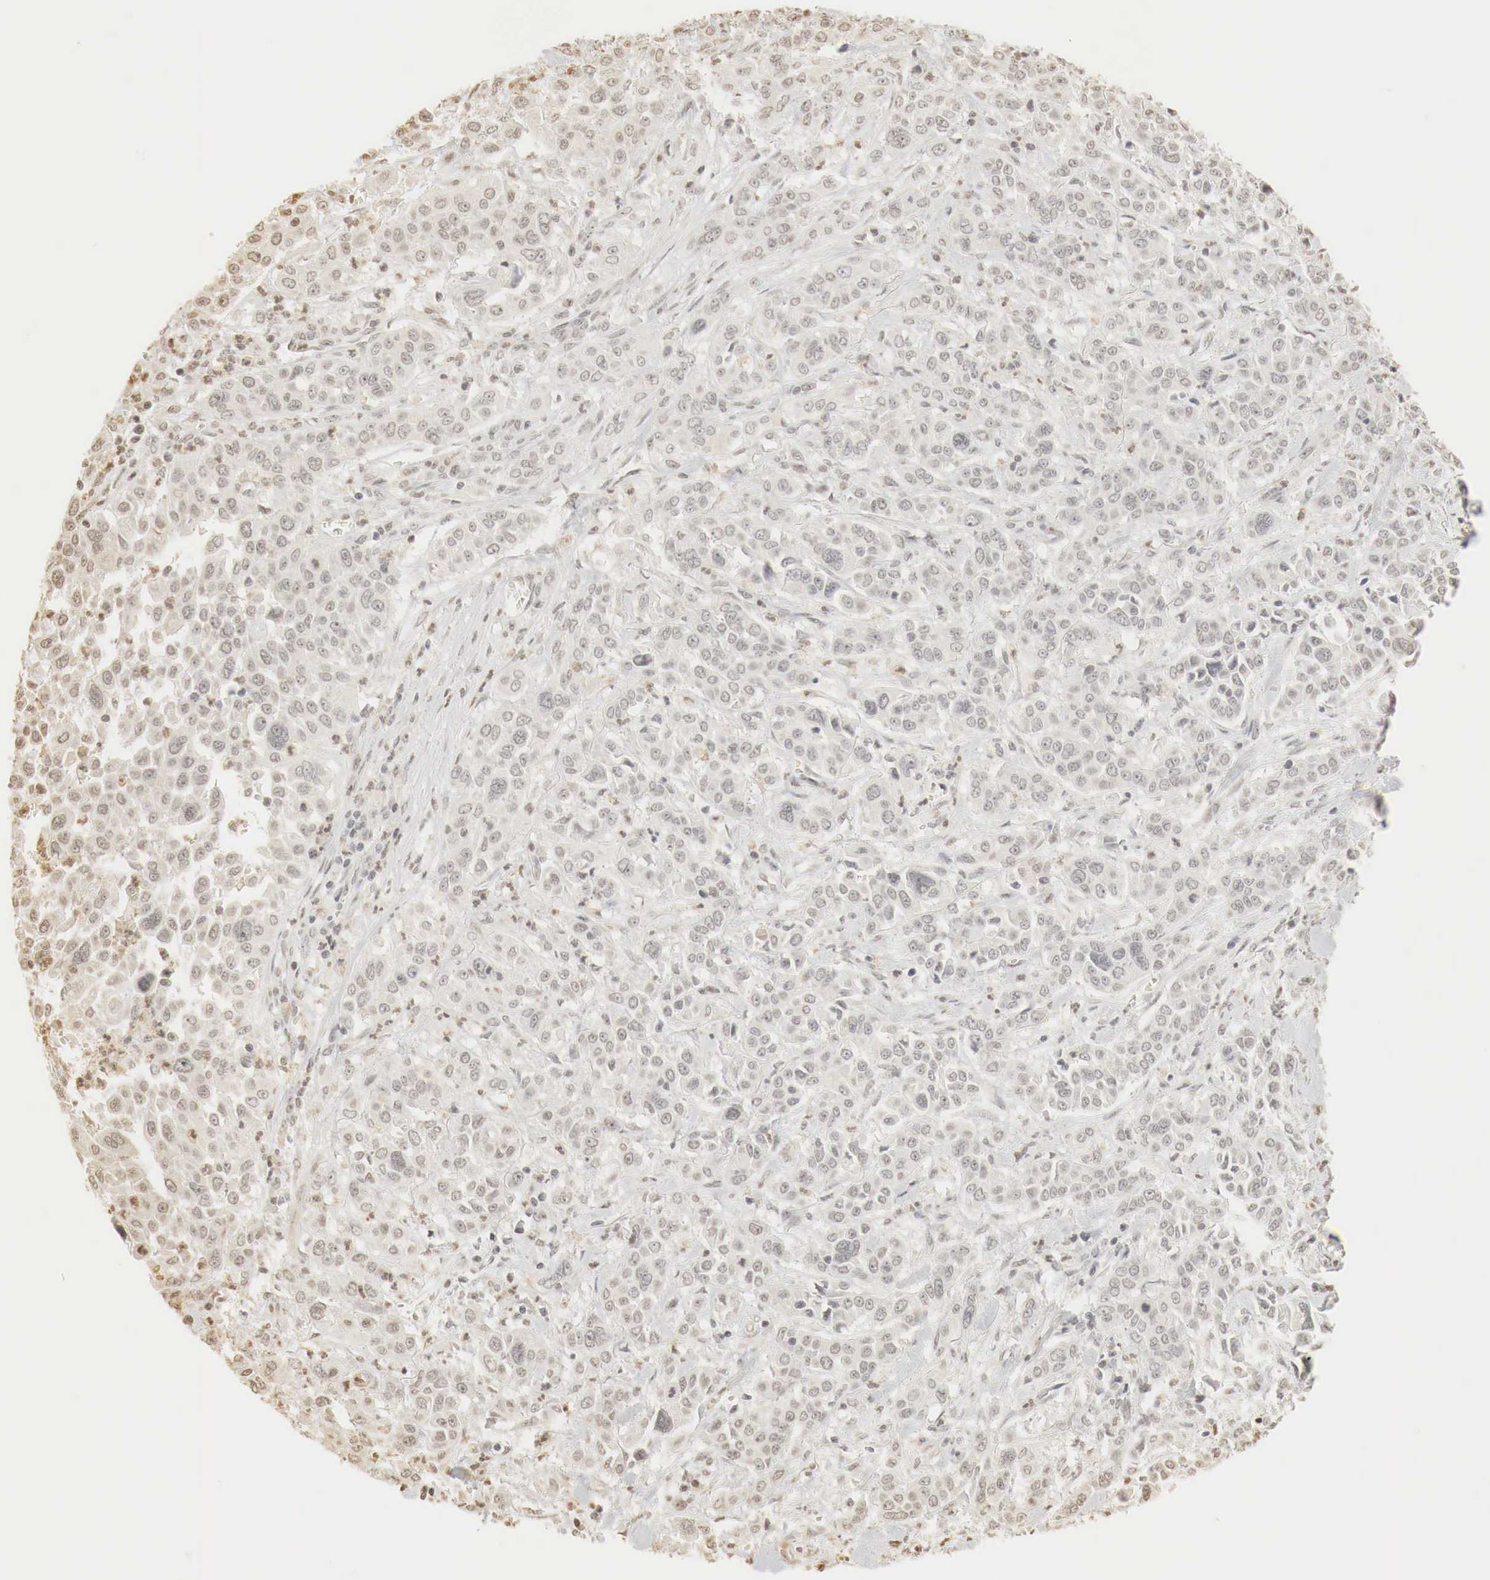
{"staining": {"intensity": "weak", "quantity": "<25%", "location": "nuclear"}, "tissue": "pancreatic cancer", "cell_type": "Tumor cells", "image_type": "cancer", "snomed": [{"axis": "morphology", "description": "Adenocarcinoma, NOS"}, {"axis": "topography", "description": "Pancreas"}], "caption": "Tumor cells are negative for protein expression in human pancreatic cancer (adenocarcinoma).", "gene": "ERBB4", "patient": {"sex": "female", "age": 52}}